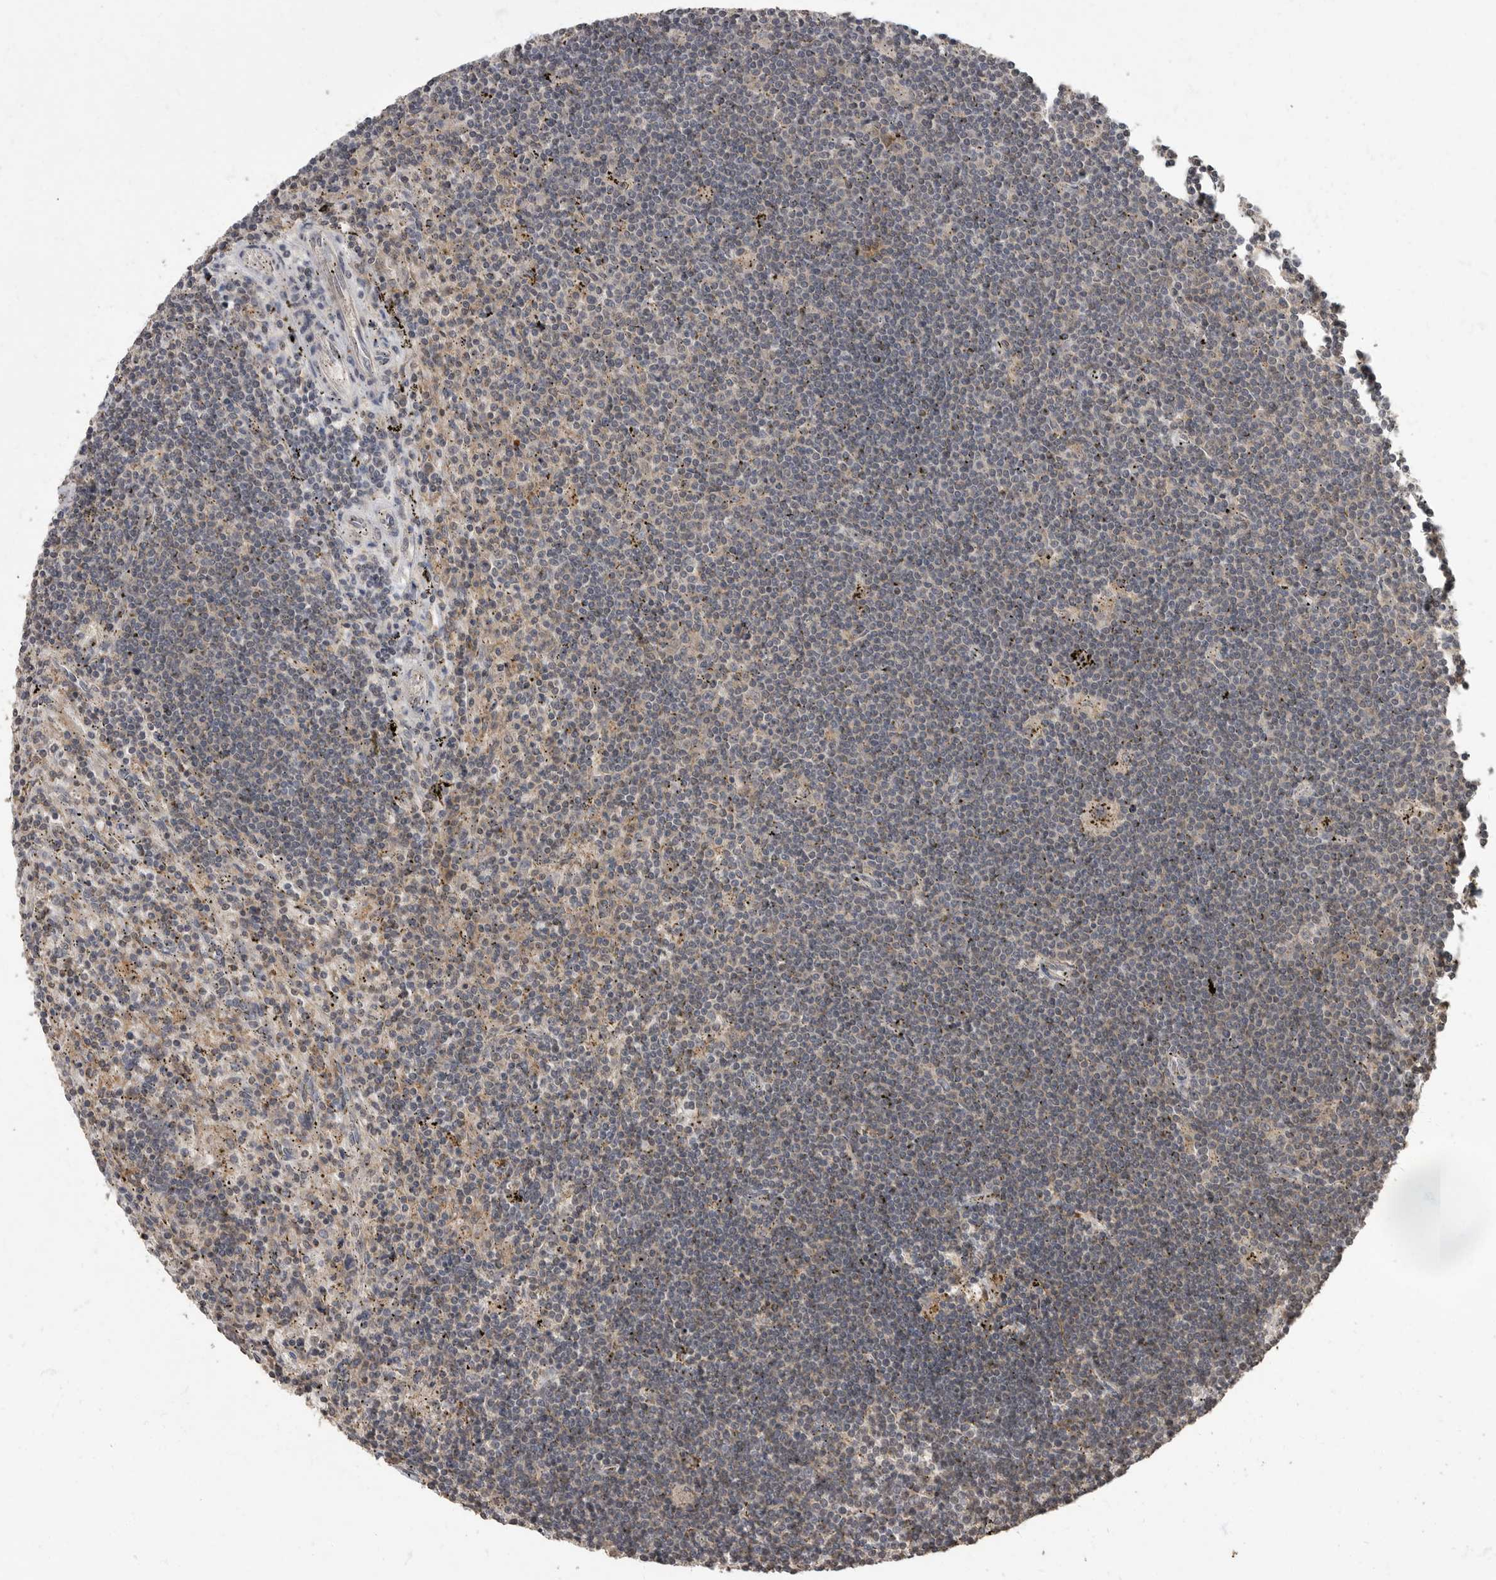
{"staining": {"intensity": "negative", "quantity": "none", "location": "none"}, "tissue": "lymphoma", "cell_type": "Tumor cells", "image_type": "cancer", "snomed": [{"axis": "morphology", "description": "Malignant lymphoma, non-Hodgkin's type, Low grade"}, {"axis": "topography", "description": "Spleen"}], "caption": "The micrograph demonstrates no staining of tumor cells in low-grade malignant lymphoma, non-Hodgkin's type.", "gene": "MAFG", "patient": {"sex": "male", "age": 76}}